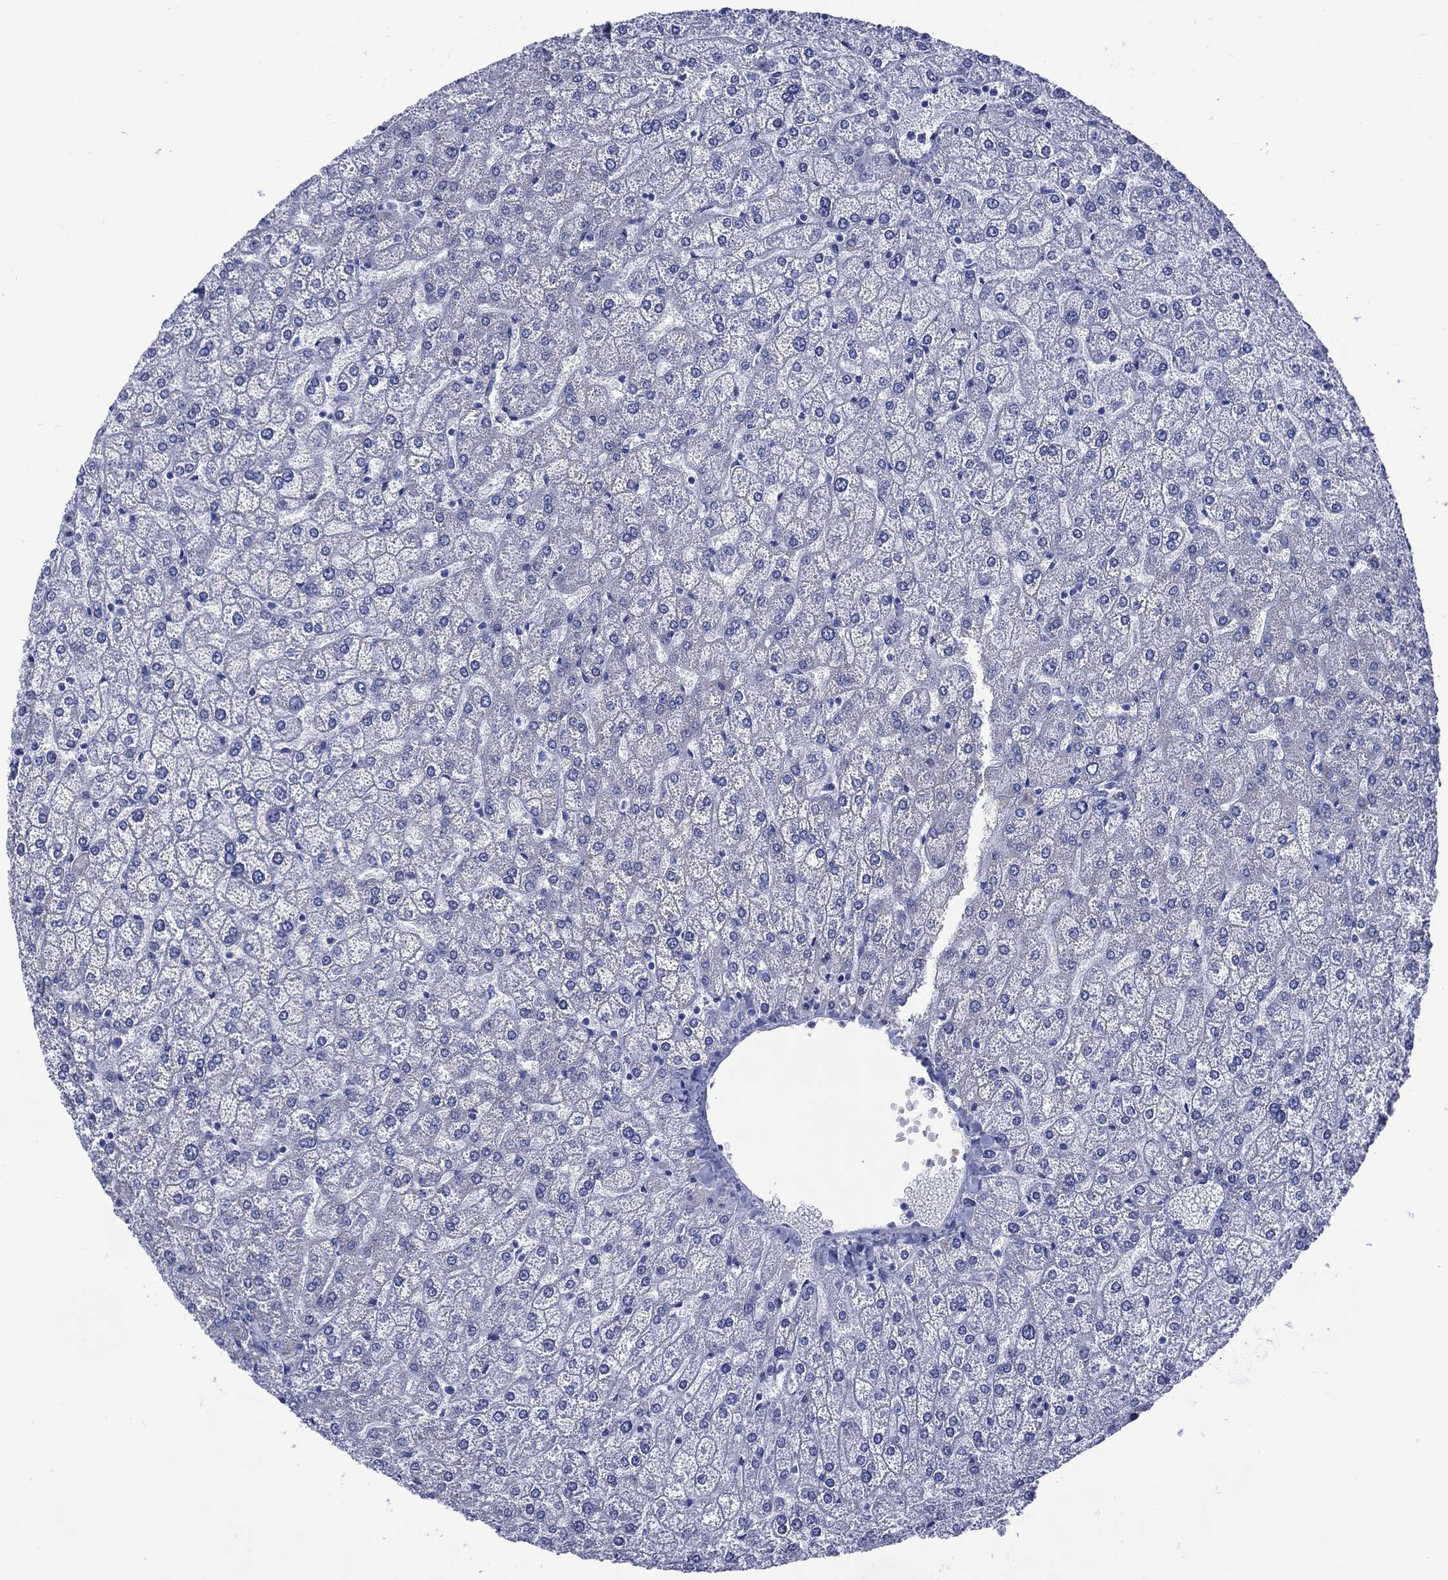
{"staining": {"intensity": "negative", "quantity": "none", "location": "none"}, "tissue": "liver", "cell_type": "Cholangiocytes", "image_type": "normal", "snomed": [{"axis": "morphology", "description": "Normal tissue, NOS"}, {"axis": "topography", "description": "Liver"}], "caption": "Immunohistochemistry (IHC) of unremarkable human liver displays no expression in cholangiocytes.", "gene": "SHCBP1L", "patient": {"sex": "female", "age": 32}}